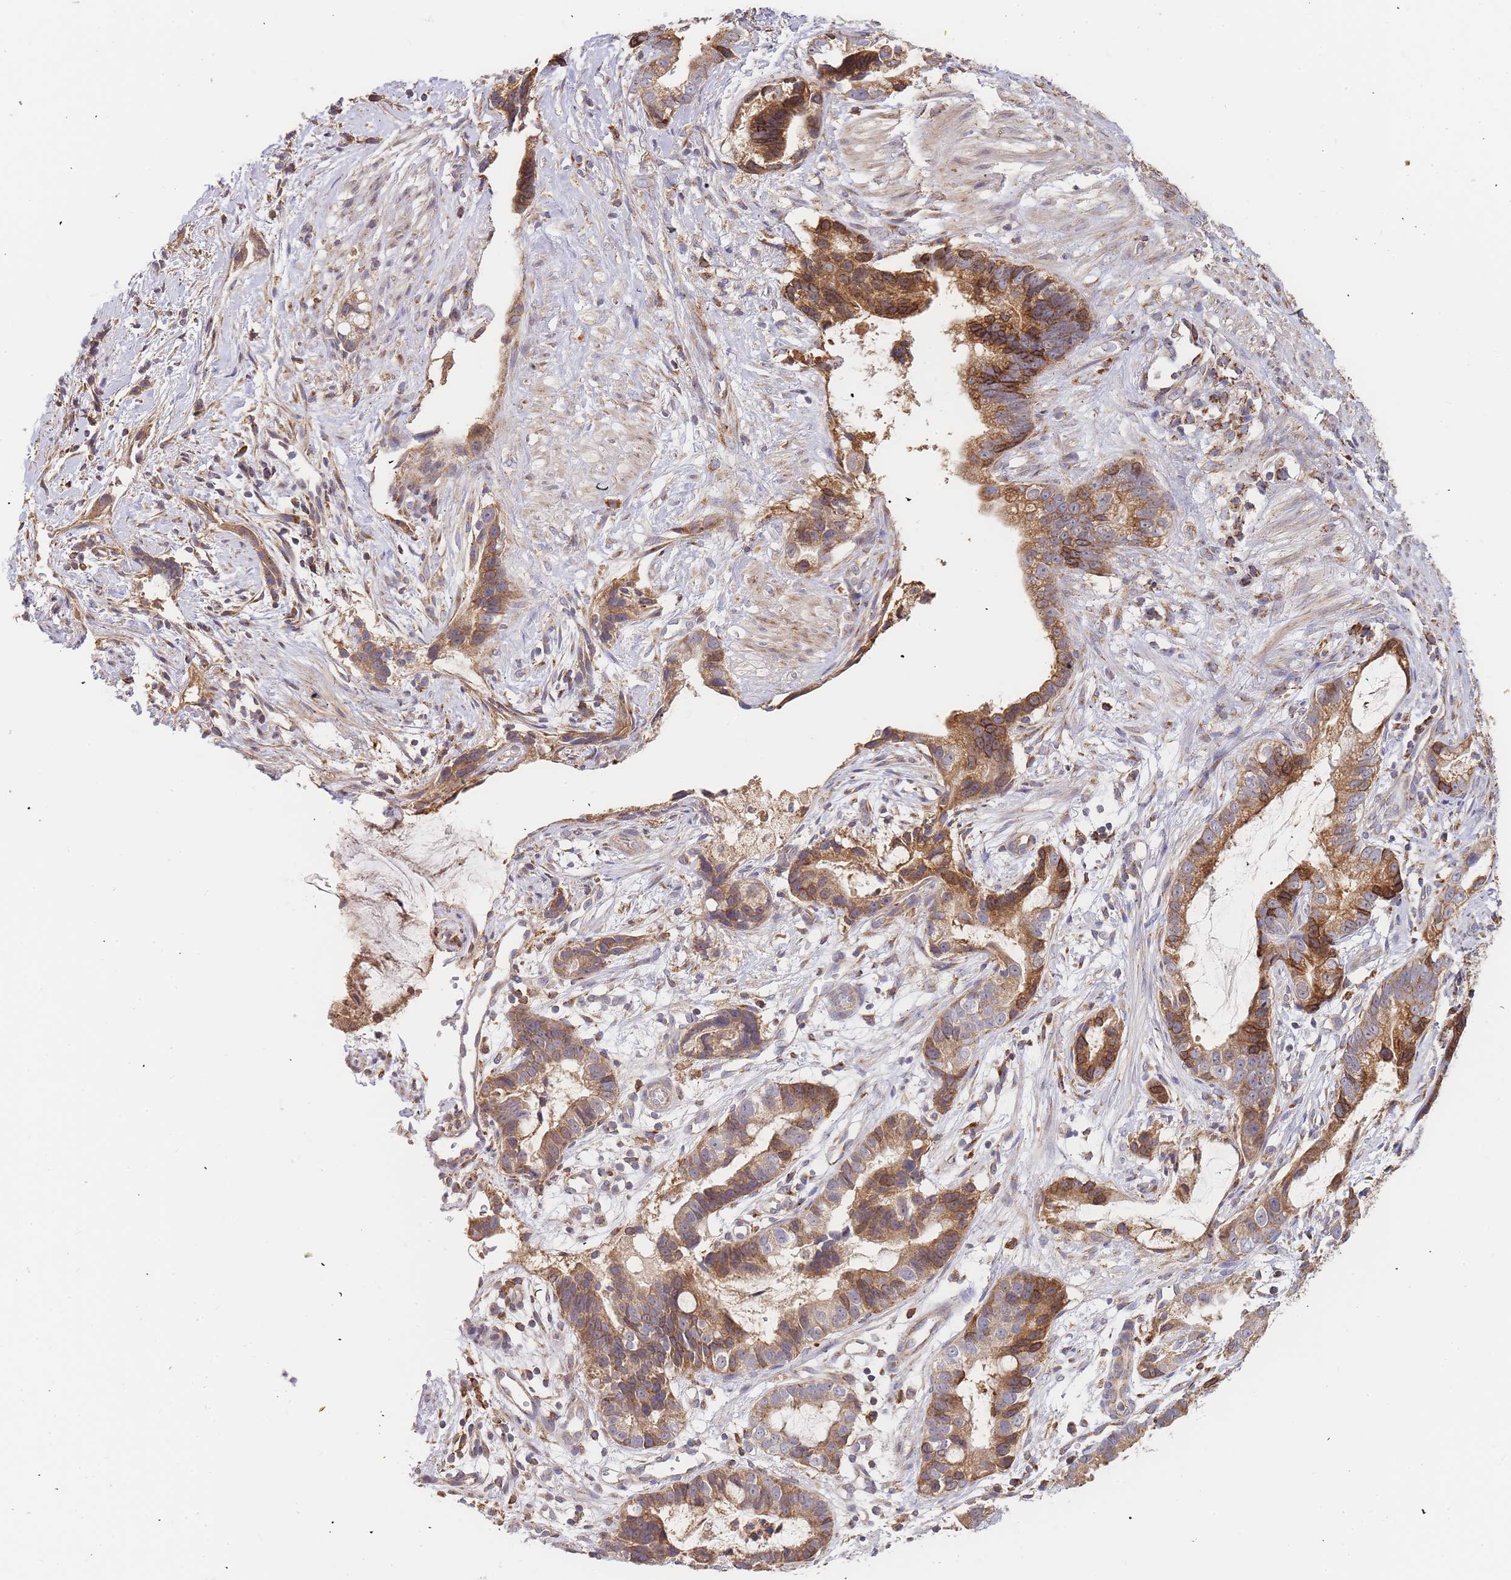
{"staining": {"intensity": "strong", "quantity": ">75%", "location": "cytoplasmic/membranous"}, "tissue": "stomach cancer", "cell_type": "Tumor cells", "image_type": "cancer", "snomed": [{"axis": "morphology", "description": "Adenocarcinoma, NOS"}, {"axis": "topography", "description": "Stomach"}], "caption": "Immunohistochemistry (IHC) of stomach cancer (adenocarcinoma) exhibits high levels of strong cytoplasmic/membranous staining in about >75% of tumor cells.", "gene": "ADCY9", "patient": {"sex": "male", "age": 55}}